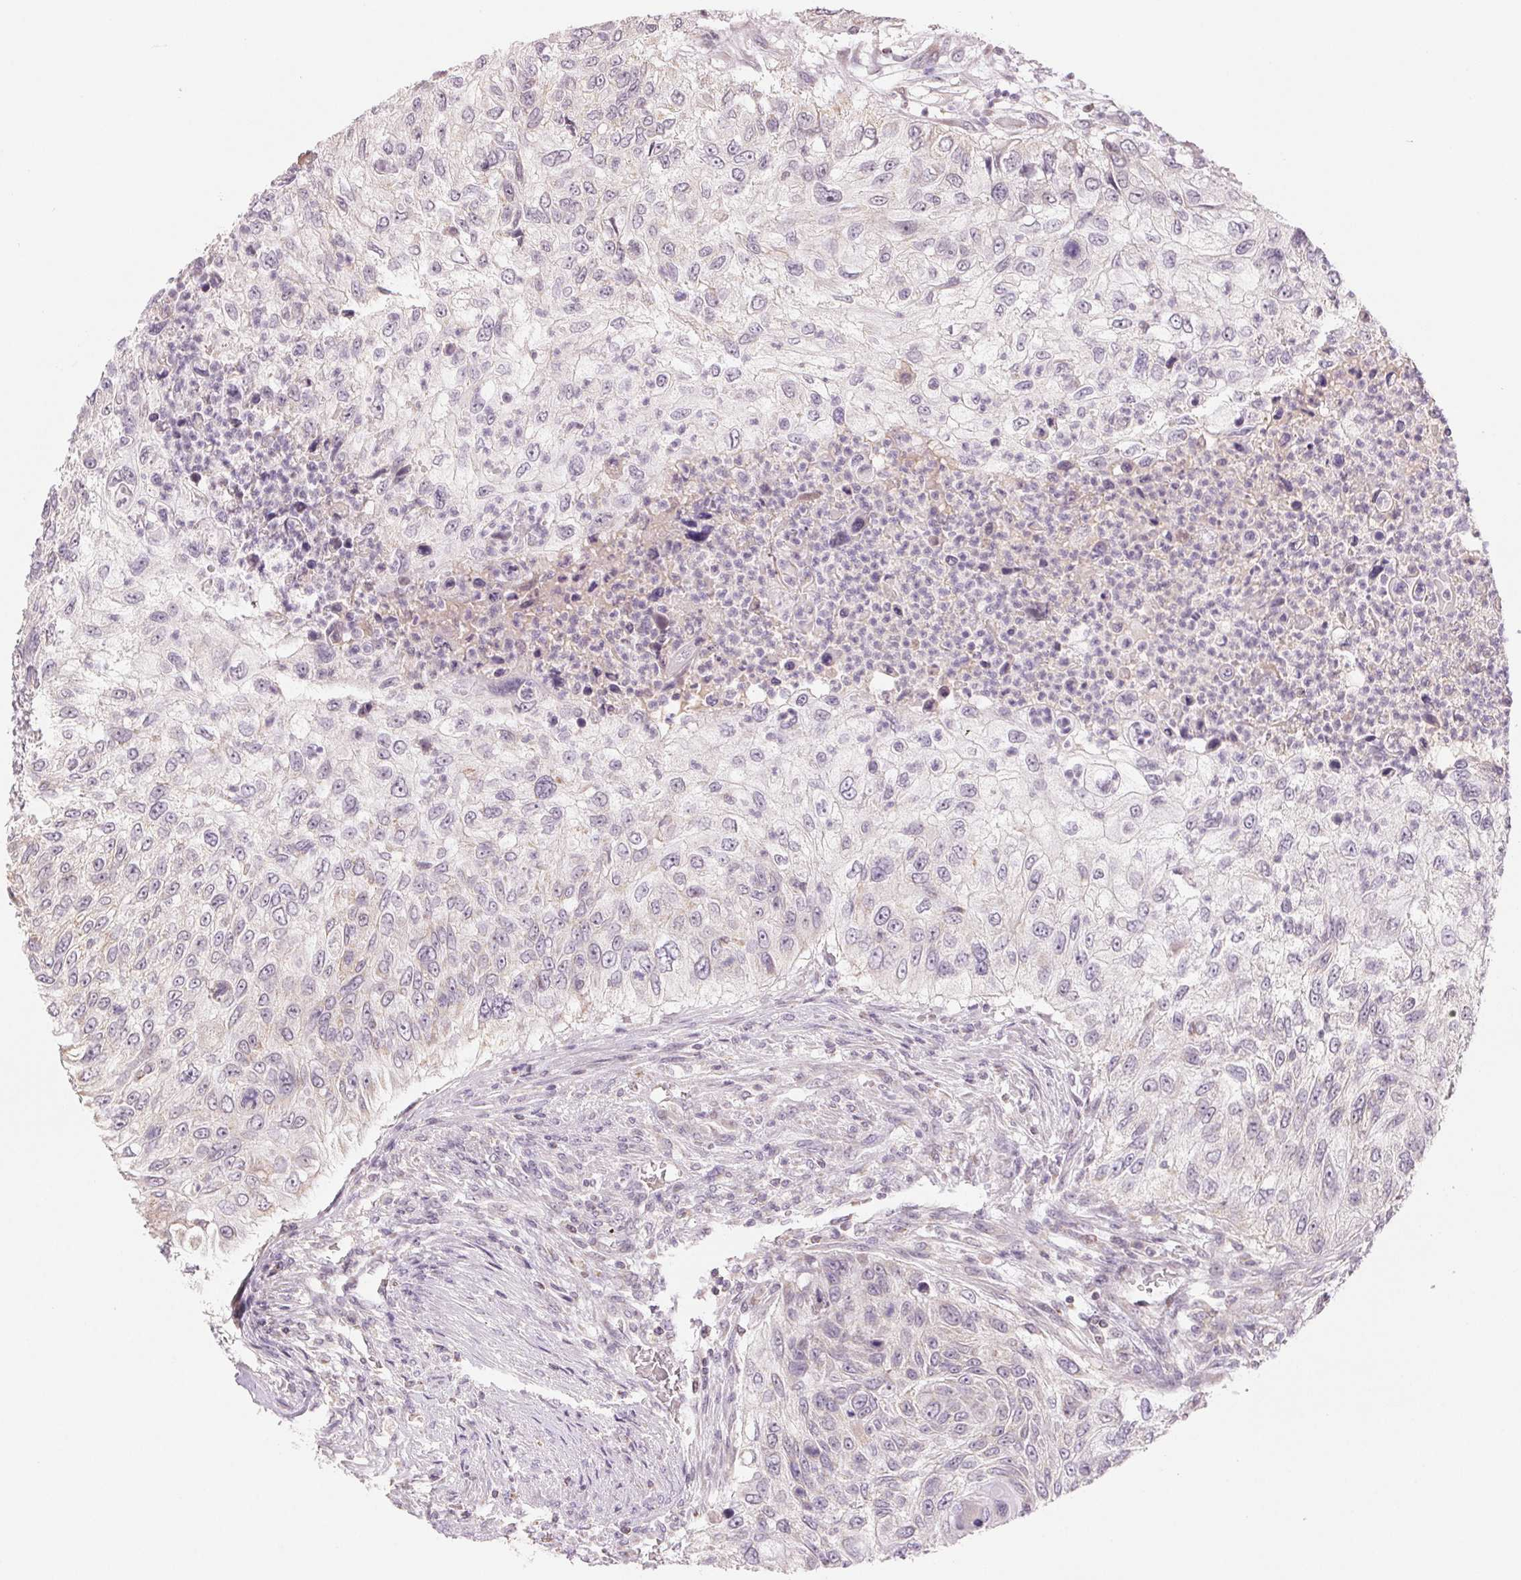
{"staining": {"intensity": "negative", "quantity": "none", "location": "none"}, "tissue": "urothelial cancer", "cell_type": "Tumor cells", "image_type": "cancer", "snomed": [{"axis": "morphology", "description": "Urothelial carcinoma, High grade"}, {"axis": "topography", "description": "Urinary bladder"}], "caption": "This is an IHC image of high-grade urothelial carcinoma. There is no expression in tumor cells.", "gene": "HINT2", "patient": {"sex": "female", "age": 60}}